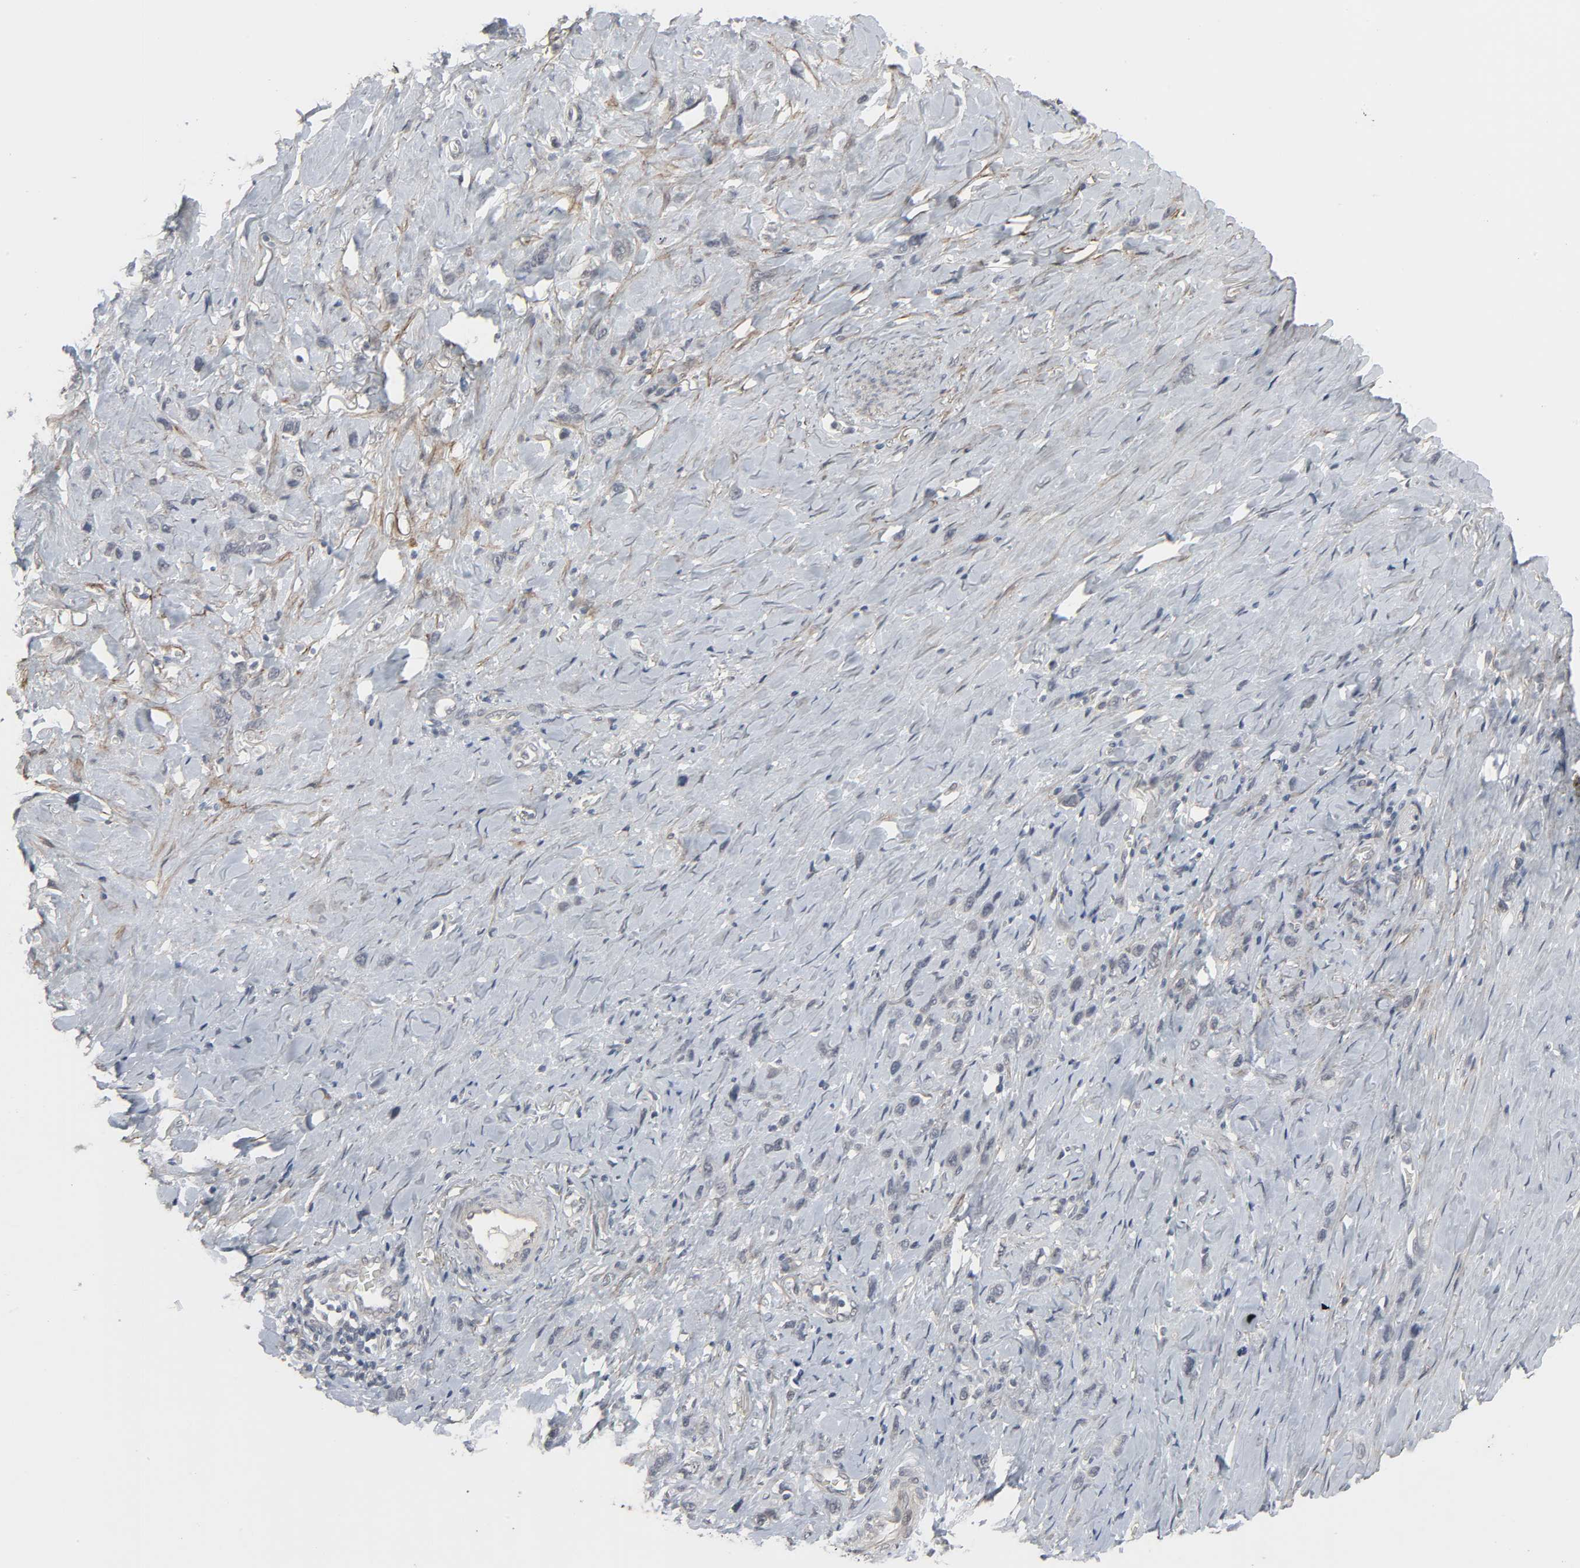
{"staining": {"intensity": "negative", "quantity": "none", "location": "none"}, "tissue": "stomach cancer", "cell_type": "Tumor cells", "image_type": "cancer", "snomed": [{"axis": "morphology", "description": "Normal tissue, NOS"}, {"axis": "morphology", "description": "Adenocarcinoma, NOS"}, {"axis": "morphology", "description": "Adenocarcinoma, High grade"}, {"axis": "topography", "description": "Stomach, upper"}, {"axis": "topography", "description": "Stomach"}], "caption": "Immunohistochemistry photomicrograph of human adenocarcinoma (stomach) stained for a protein (brown), which shows no positivity in tumor cells.", "gene": "ZNF222", "patient": {"sex": "female", "age": 65}}